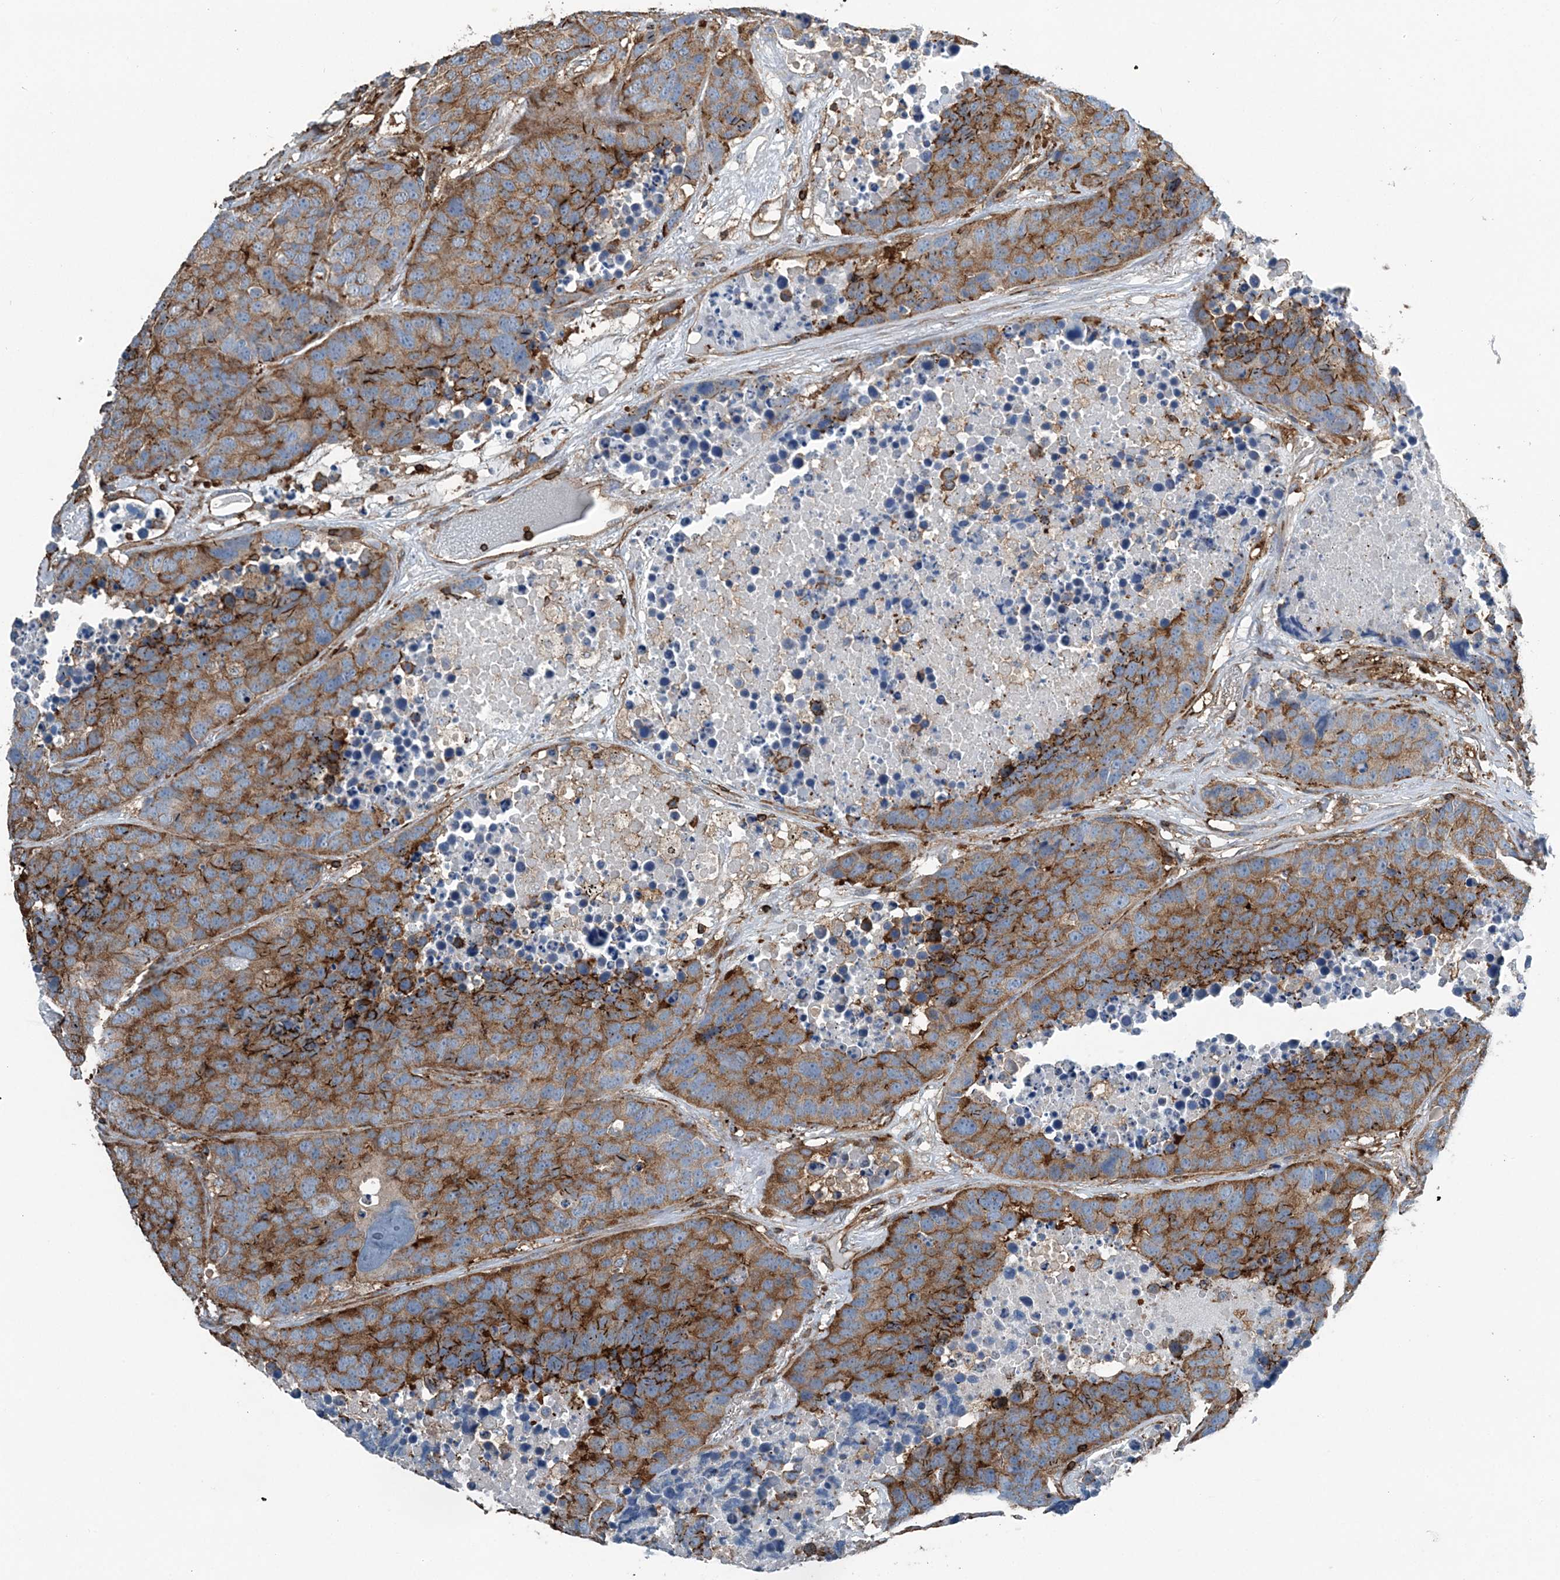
{"staining": {"intensity": "strong", "quantity": ">75%", "location": "cytoplasmic/membranous"}, "tissue": "carcinoid", "cell_type": "Tumor cells", "image_type": "cancer", "snomed": [{"axis": "morphology", "description": "Carcinoid, malignant, NOS"}, {"axis": "topography", "description": "Lung"}], "caption": "Human malignant carcinoid stained with a protein marker displays strong staining in tumor cells.", "gene": "CFL1", "patient": {"sex": "male", "age": 60}}